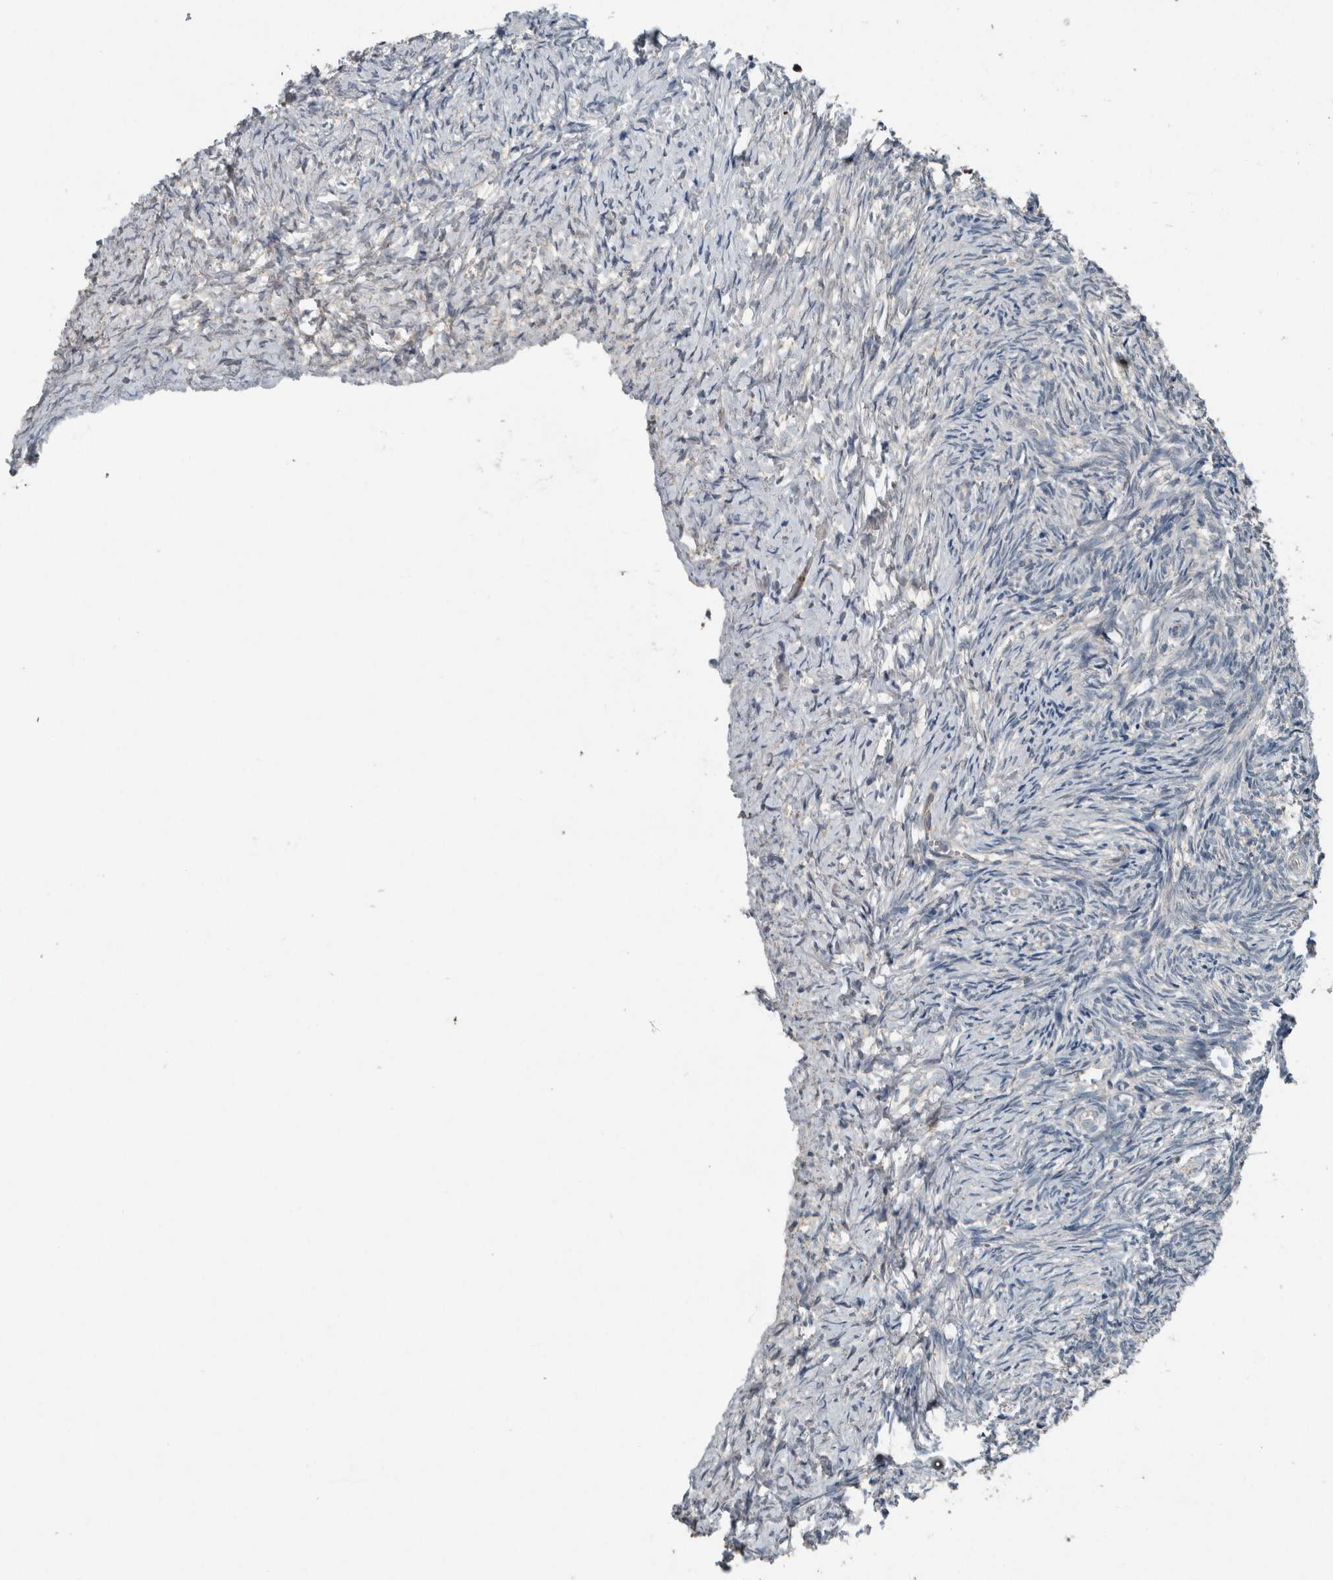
{"staining": {"intensity": "weak", "quantity": ">75%", "location": "cytoplasmic/membranous"}, "tissue": "ovary", "cell_type": "Follicle cells", "image_type": "normal", "snomed": [{"axis": "morphology", "description": "Normal tissue, NOS"}, {"axis": "topography", "description": "Ovary"}], "caption": "Ovary stained with a brown dye demonstrates weak cytoplasmic/membranous positive positivity in approximately >75% of follicle cells.", "gene": "KNTC1", "patient": {"sex": "female", "age": 41}}